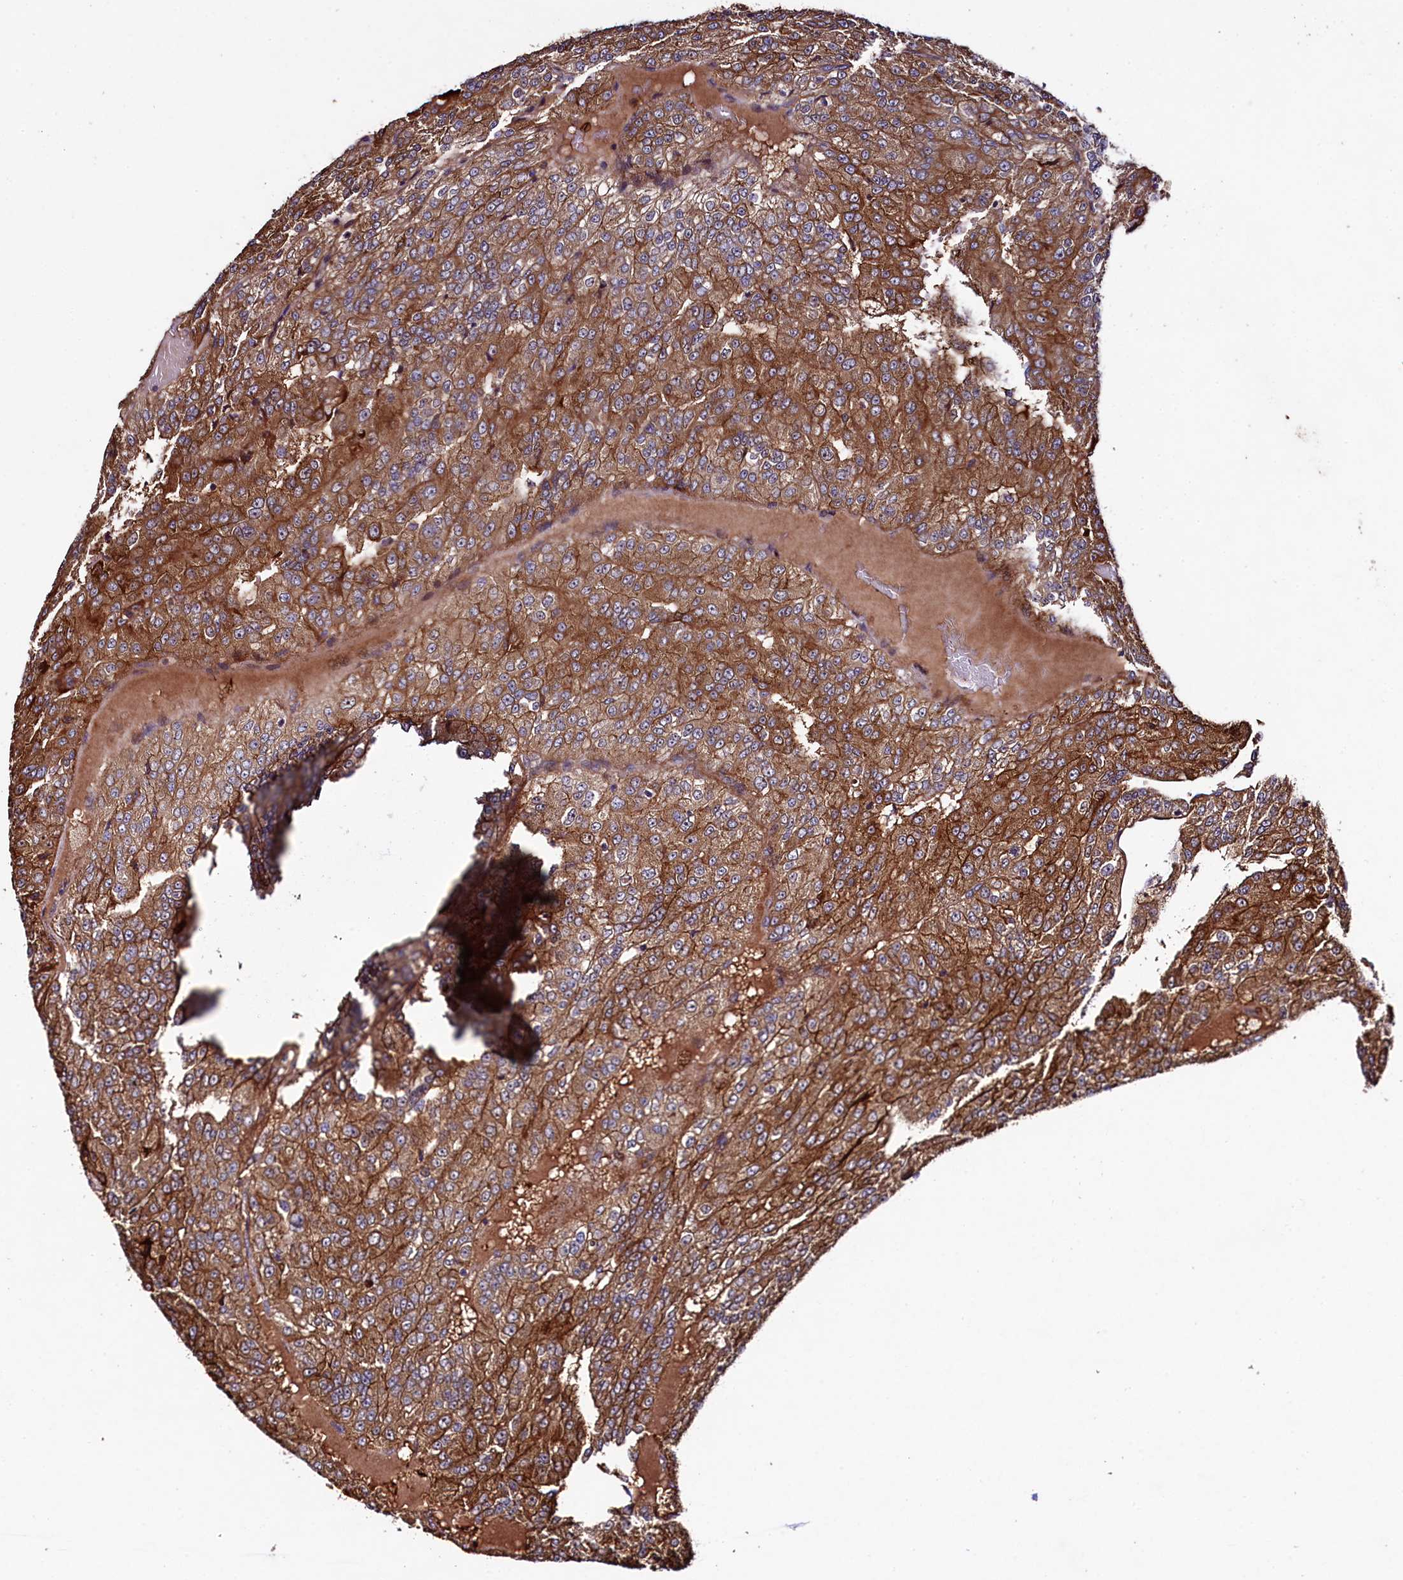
{"staining": {"intensity": "moderate", "quantity": ">75%", "location": "cytoplasmic/membranous"}, "tissue": "renal cancer", "cell_type": "Tumor cells", "image_type": "cancer", "snomed": [{"axis": "morphology", "description": "Adenocarcinoma, NOS"}, {"axis": "topography", "description": "Kidney"}], "caption": "Immunohistochemical staining of human renal cancer (adenocarcinoma) displays medium levels of moderate cytoplasmic/membranous protein staining in approximately >75% of tumor cells.", "gene": "CCDC102A", "patient": {"sex": "female", "age": 63}}